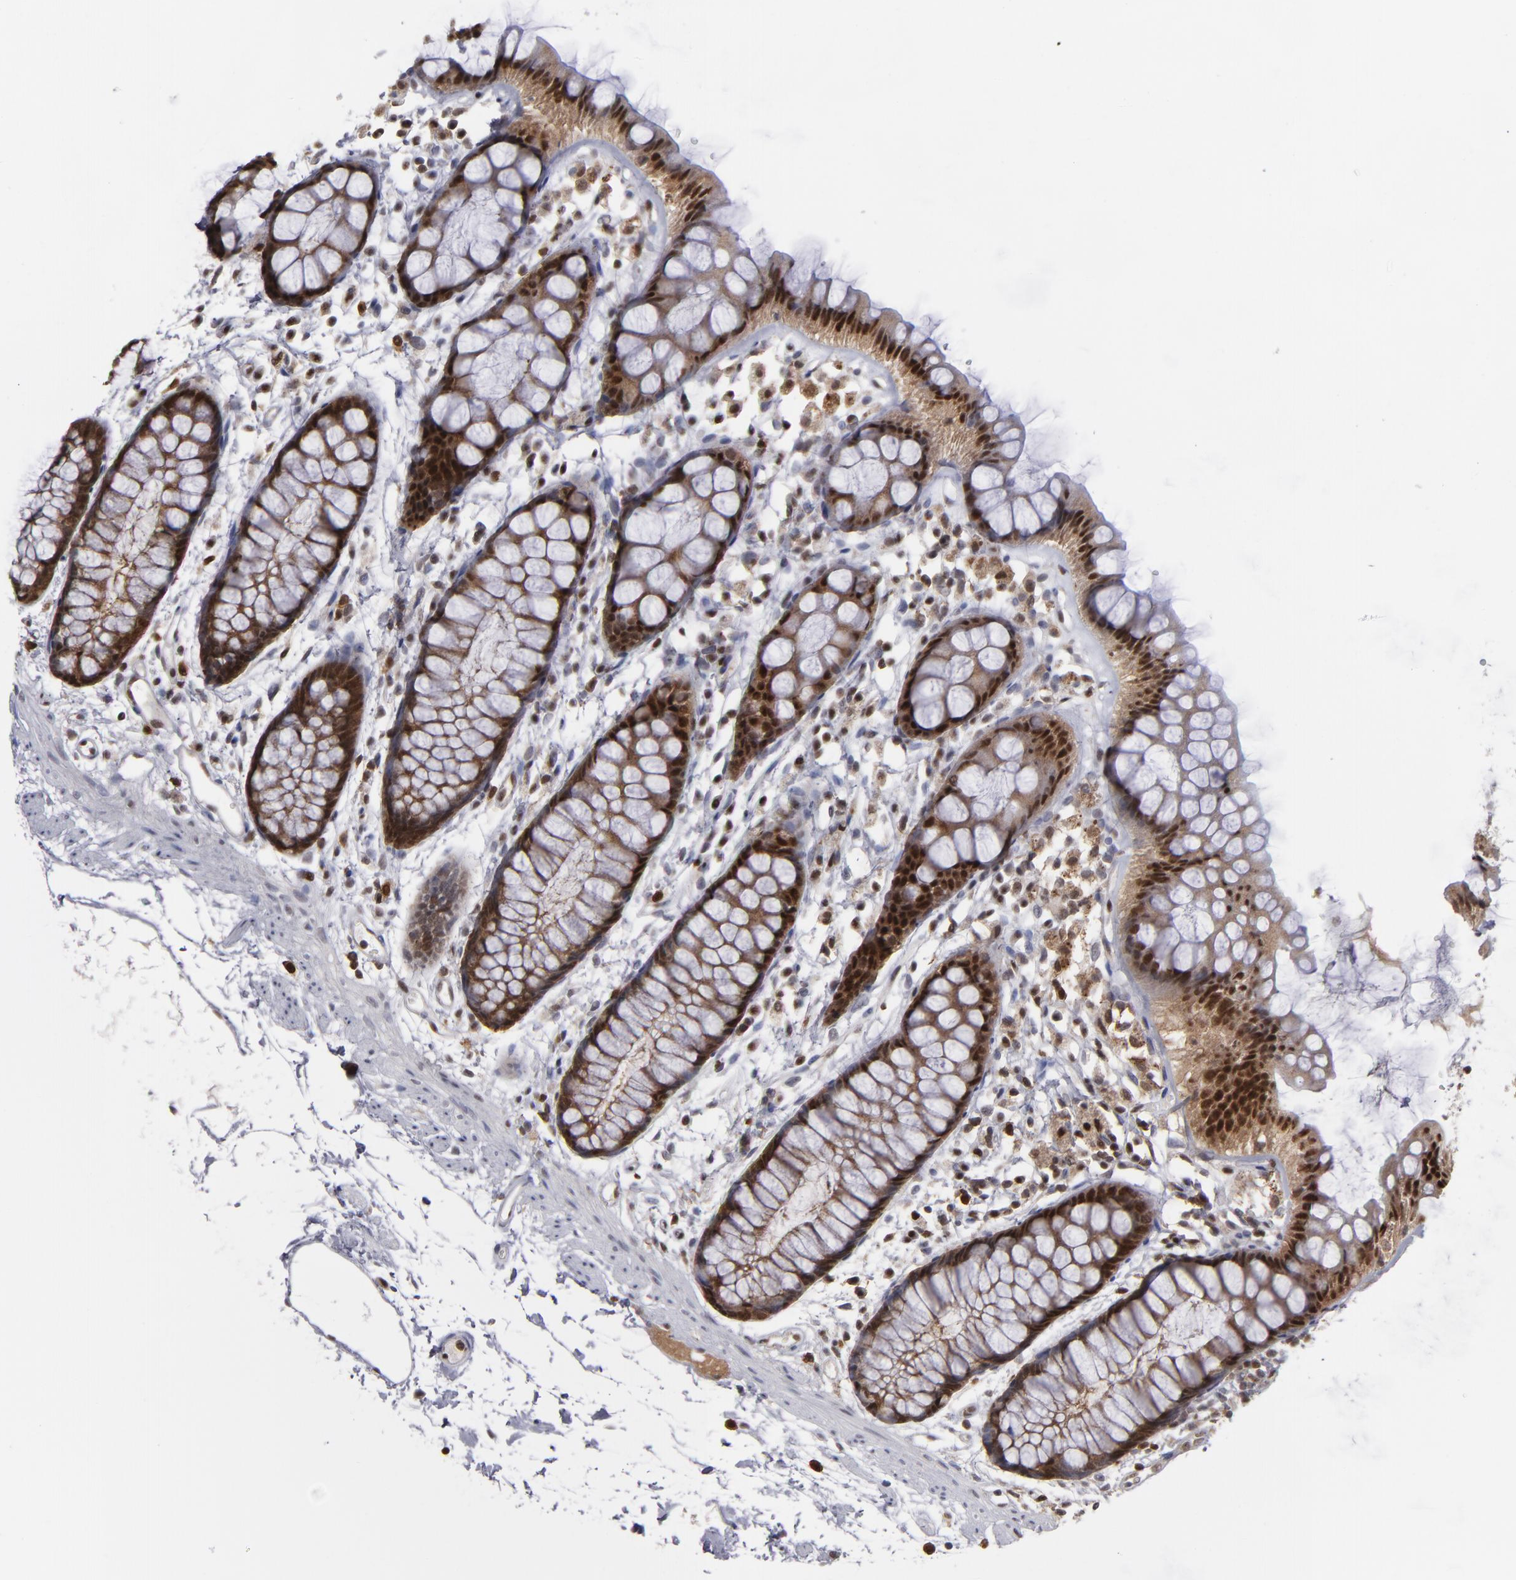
{"staining": {"intensity": "moderate", "quantity": ">75%", "location": "cytoplasmic/membranous,nuclear"}, "tissue": "rectum", "cell_type": "Glandular cells", "image_type": "normal", "snomed": [{"axis": "morphology", "description": "Normal tissue, NOS"}, {"axis": "topography", "description": "Rectum"}], "caption": "Rectum was stained to show a protein in brown. There is medium levels of moderate cytoplasmic/membranous,nuclear positivity in about >75% of glandular cells. Nuclei are stained in blue.", "gene": "GSR", "patient": {"sex": "female", "age": 66}}